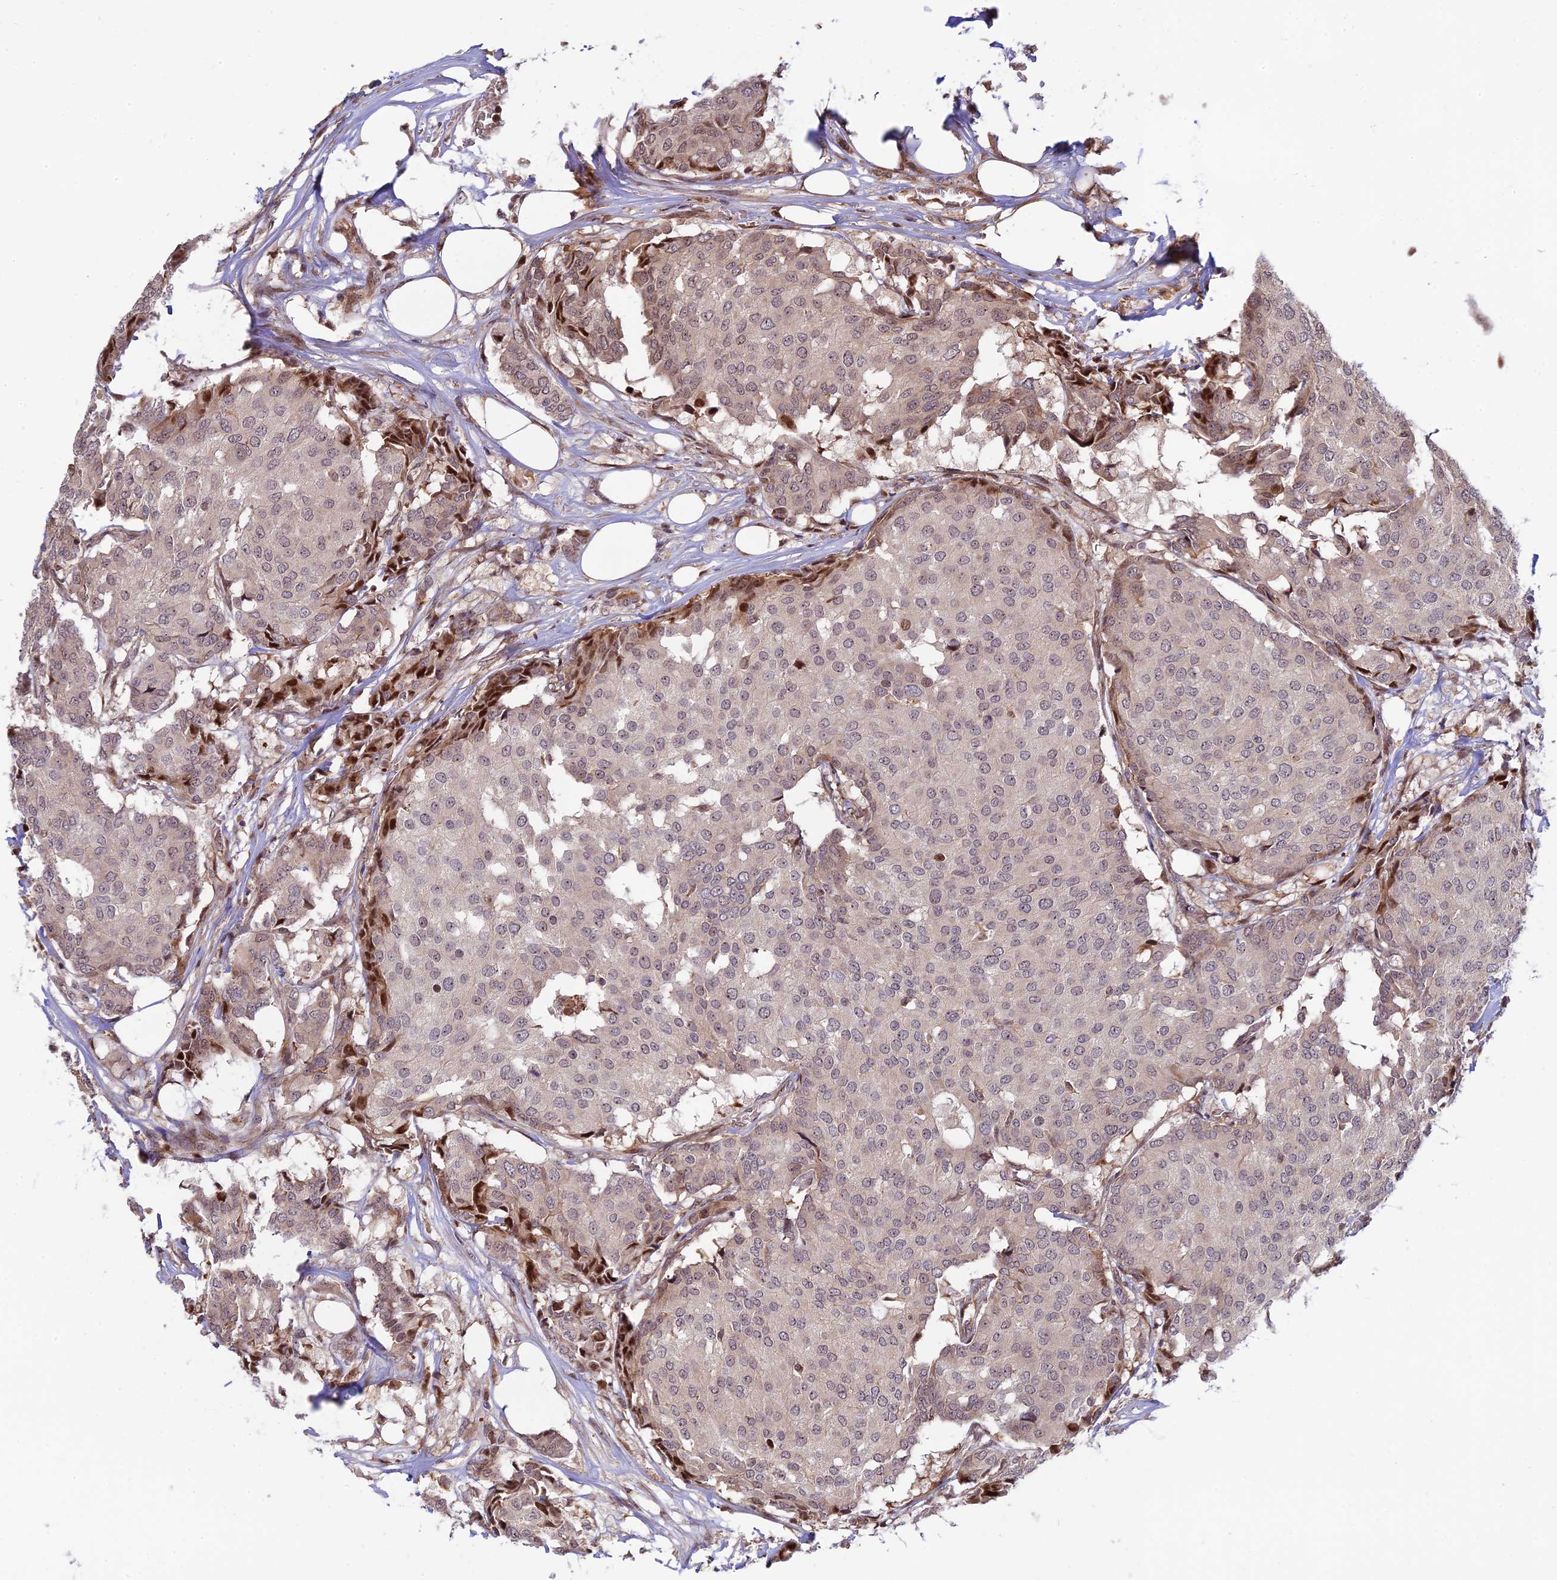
{"staining": {"intensity": "moderate", "quantity": "<25%", "location": "nuclear"}, "tissue": "breast cancer", "cell_type": "Tumor cells", "image_type": "cancer", "snomed": [{"axis": "morphology", "description": "Duct carcinoma"}, {"axis": "topography", "description": "Breast"}], "caption": "Immunohistochemistry (IHC) of breast cancer (invasive ductal carcinoma) exhibits low levels of moderate nuclear staining in about <25% of tumor cells. The staining was performed using DAB (3,3'-diaminobenzidine), with brown indicating positive protein expression. Nuclei are stained blue with hematoxylin.", "gene": "UFSP2", "patient": {"sex": "female", "age": 75}}